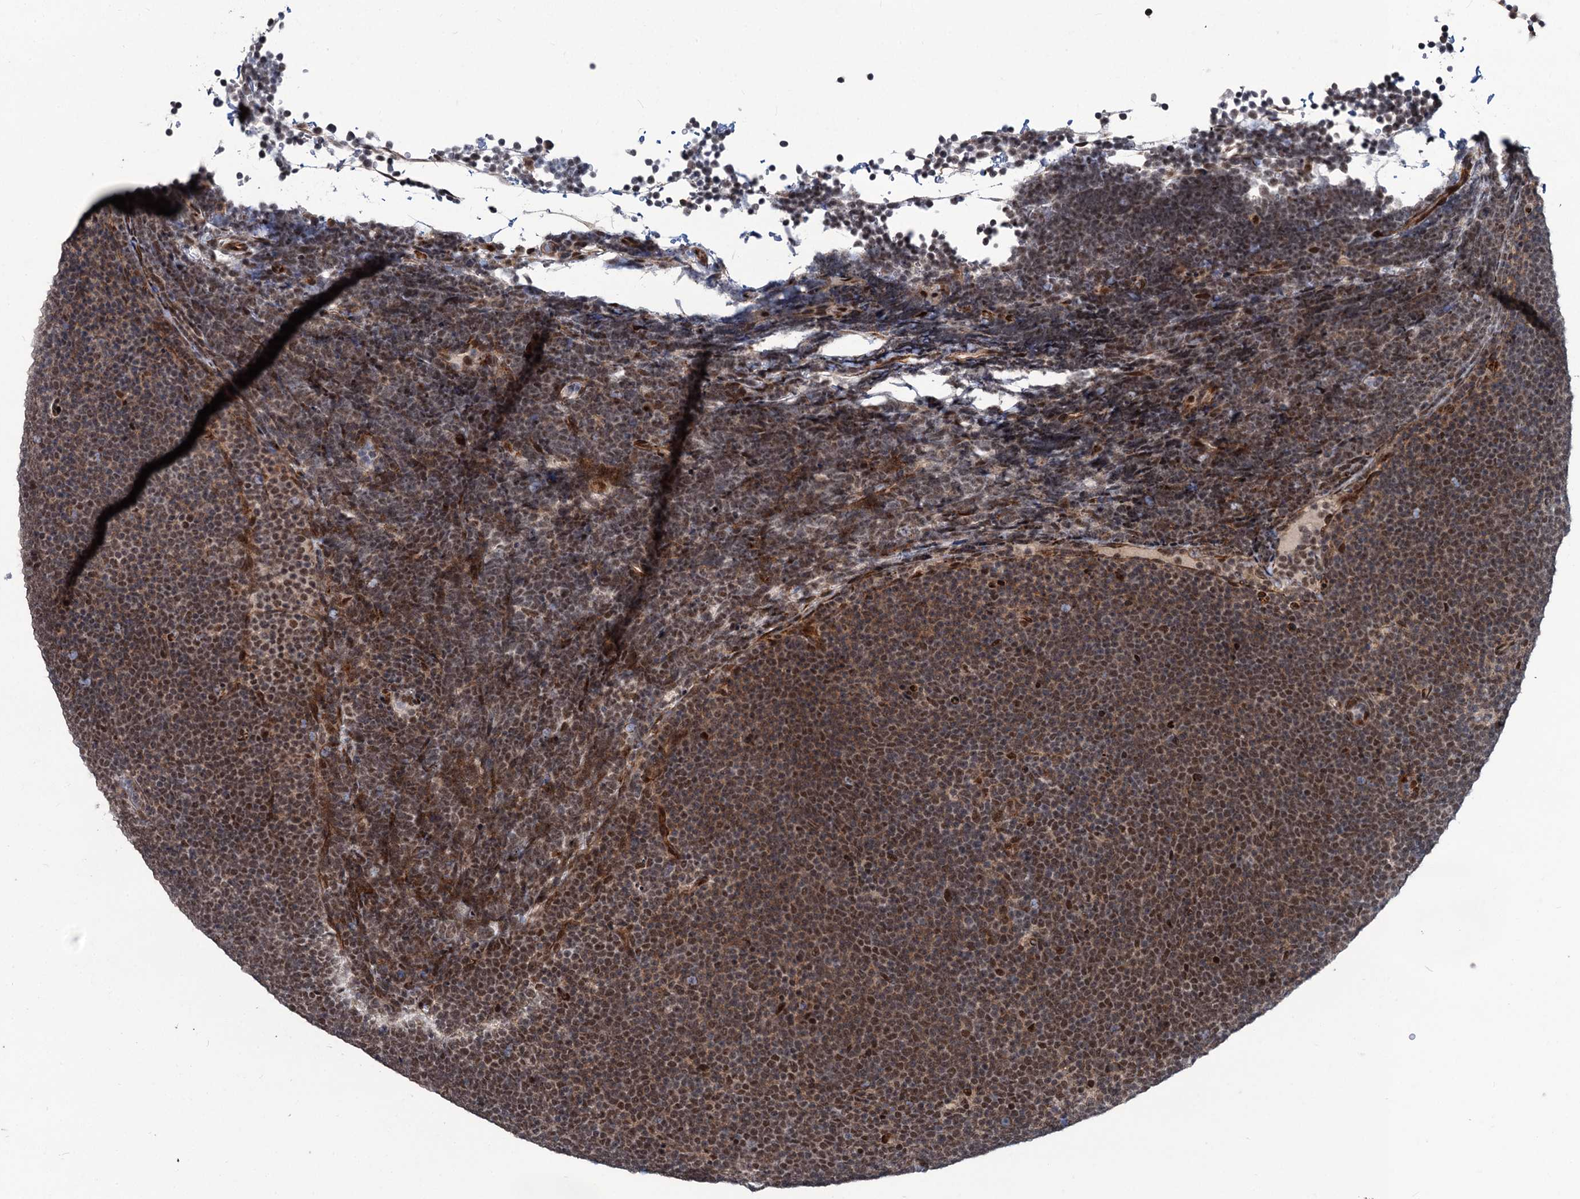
{"staining": {"intensity": "moderate", "quantity": ">75%", "location": "nuclear"}, "tissue": "lymphoma", "cell_type": "Tumor cells", "image_type": "cancer", "snomed": [{"axis": "morphology", "description": "Malignant lymphoma, non-Hodgkin's type, High grade"}, {"axis": "topography", "description": "Lymph node"}], "caption": "Moderate nuclear expression is present in about >75% of tumor cells in high-grade malignant lymphoma, non-Hodgkin's type.", "gene": "PHF8", "patient": {"sex": "male", "age": 13}}